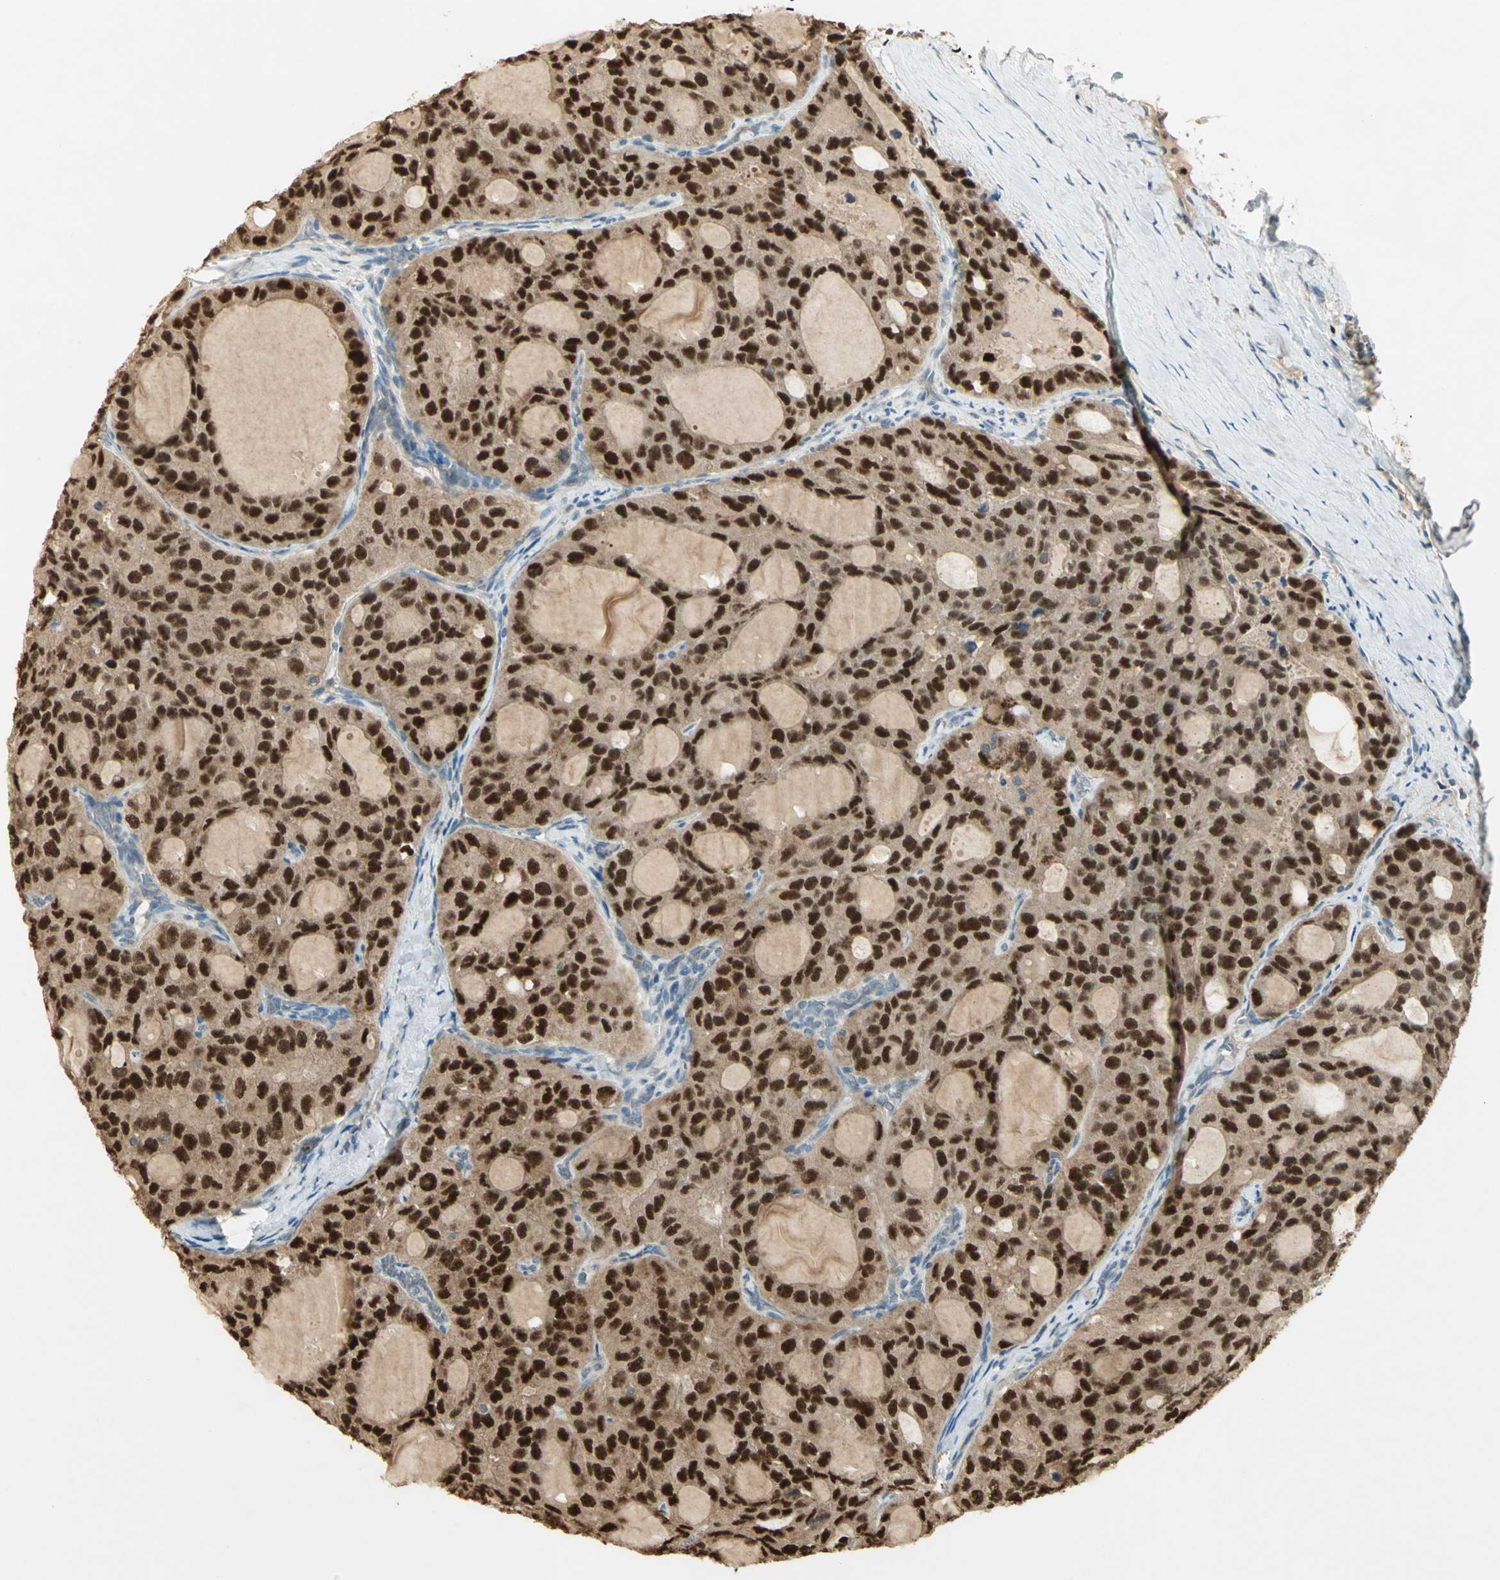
{"staining": {"intensity": "strong", "quantity": ">75%", "location": "cytoplasmic/membranous,nuclear"}, "tissue": "thyroid cancer", "cell_type": "Tumor cells", "image_type": "cancer", "snomed": [{"axis": "morphology", "description": "Follicular adenoma carcinoma, NOS"}, {"axis": "topography", "description": "Thyroid gland"}], "caption": "A brown stain shows strong cytoplasmic/membranous and nuclear staining of a protein in thyroid cancer (follicular adenoma carcinoma) tumor cells.", "gene": "BIRC2", "patient": {"sex": "male", "age": 75}}